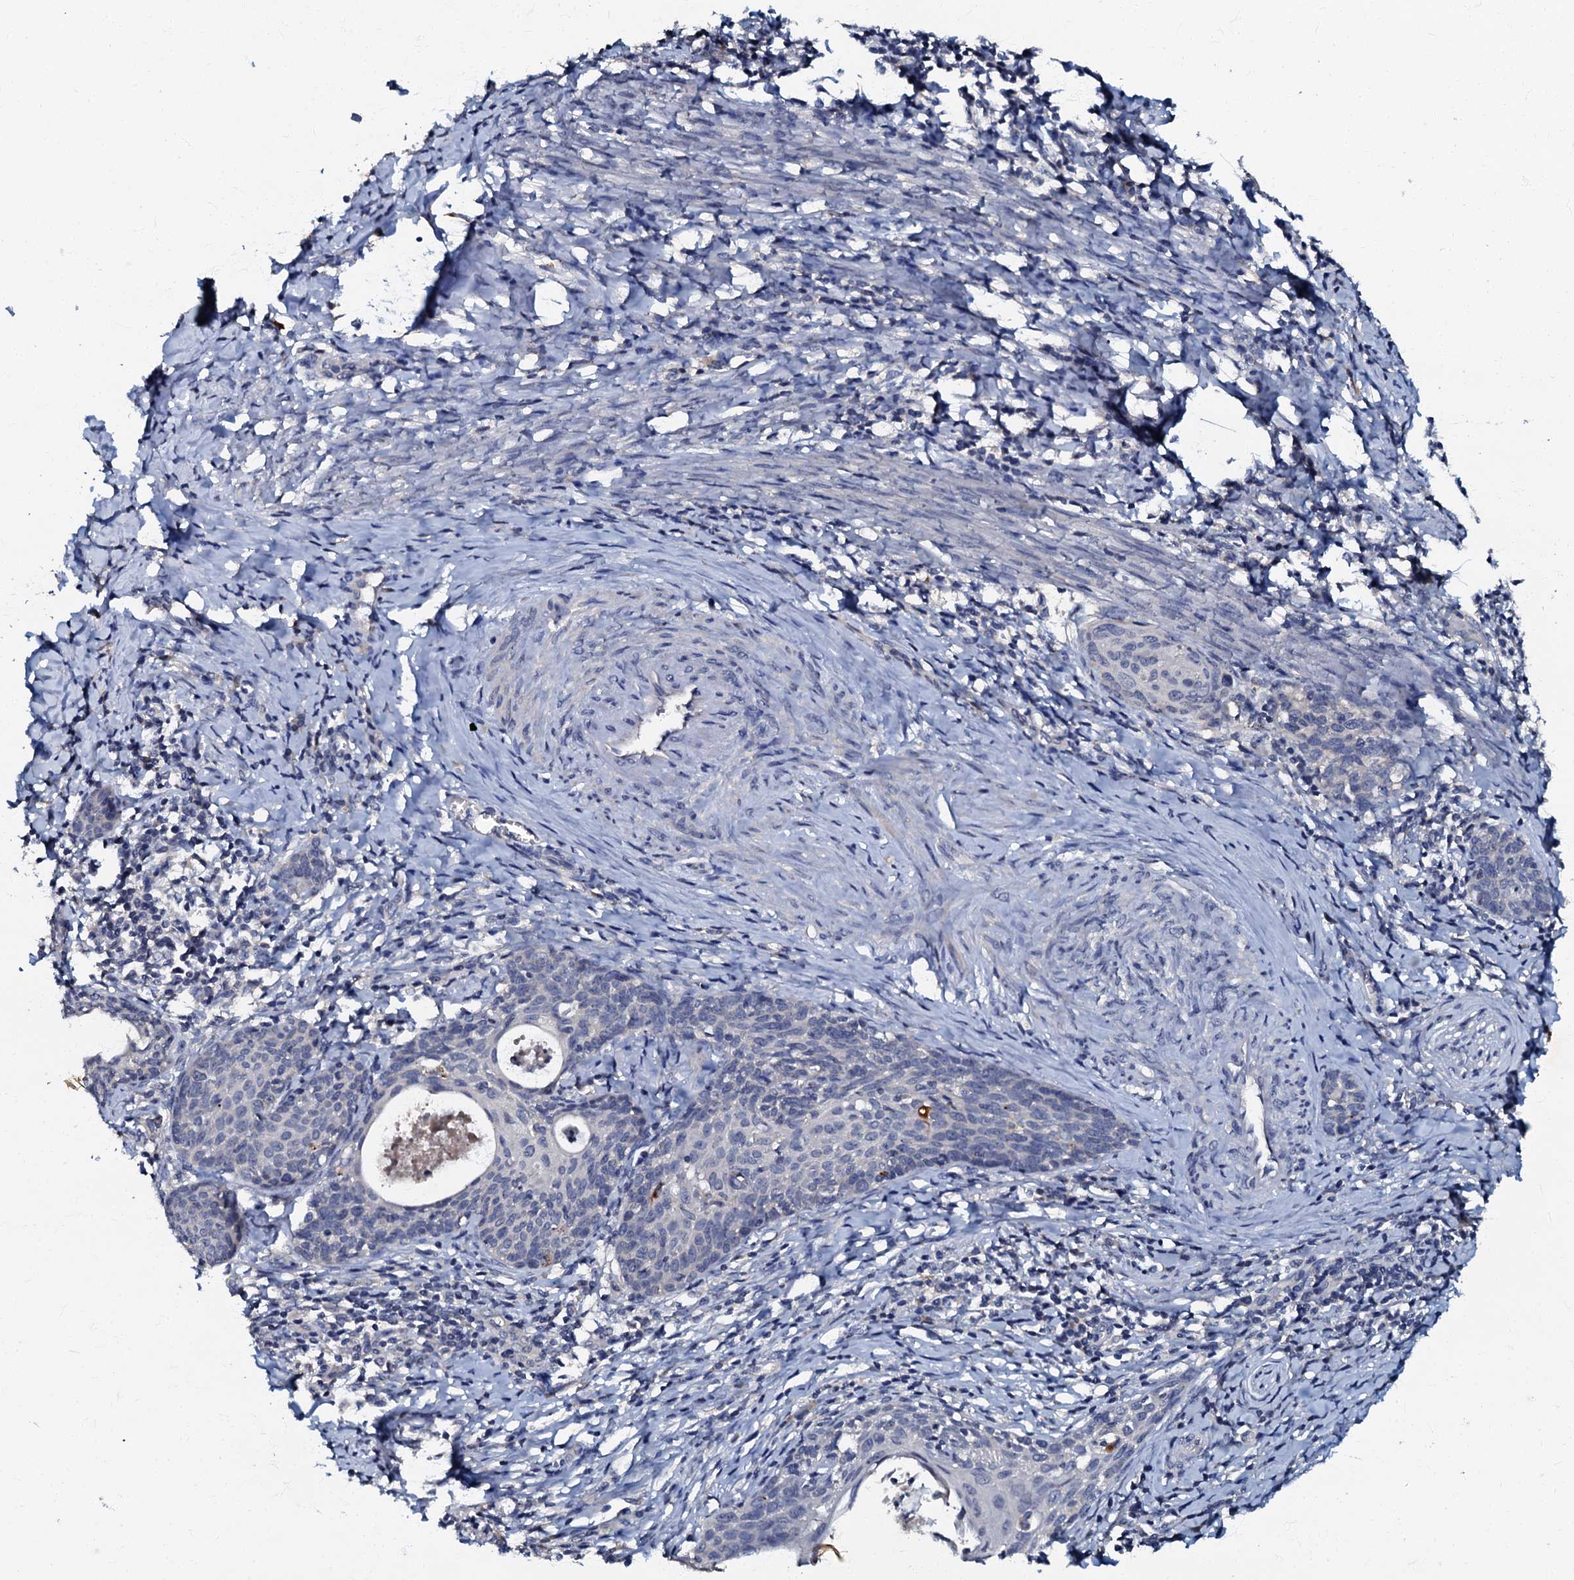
{"staining": {"intensity": "negative", "quantity": "none", "location": "none"}, "tissue": "cervical cancer", "cell_type": "Tumor cells", "image_type": "cancer", "snomed": [{"axis": "morphology", "description": "Squamous cell carcinoma, NOS"}, {"axis": "topography", "description": "Cervix"}], "caption": "High magnification brightfield microscopy of squamous cell carcinoma (cervical) stained with DAB (brown) and counterstained with hematoxylin (blue): tumor cells show no significant expression. (Brightfield microscopy of DAB immunohistochemistry at high magnification).", "gene": "OLAH", "patient": {"sex": "female", "age": 52}}